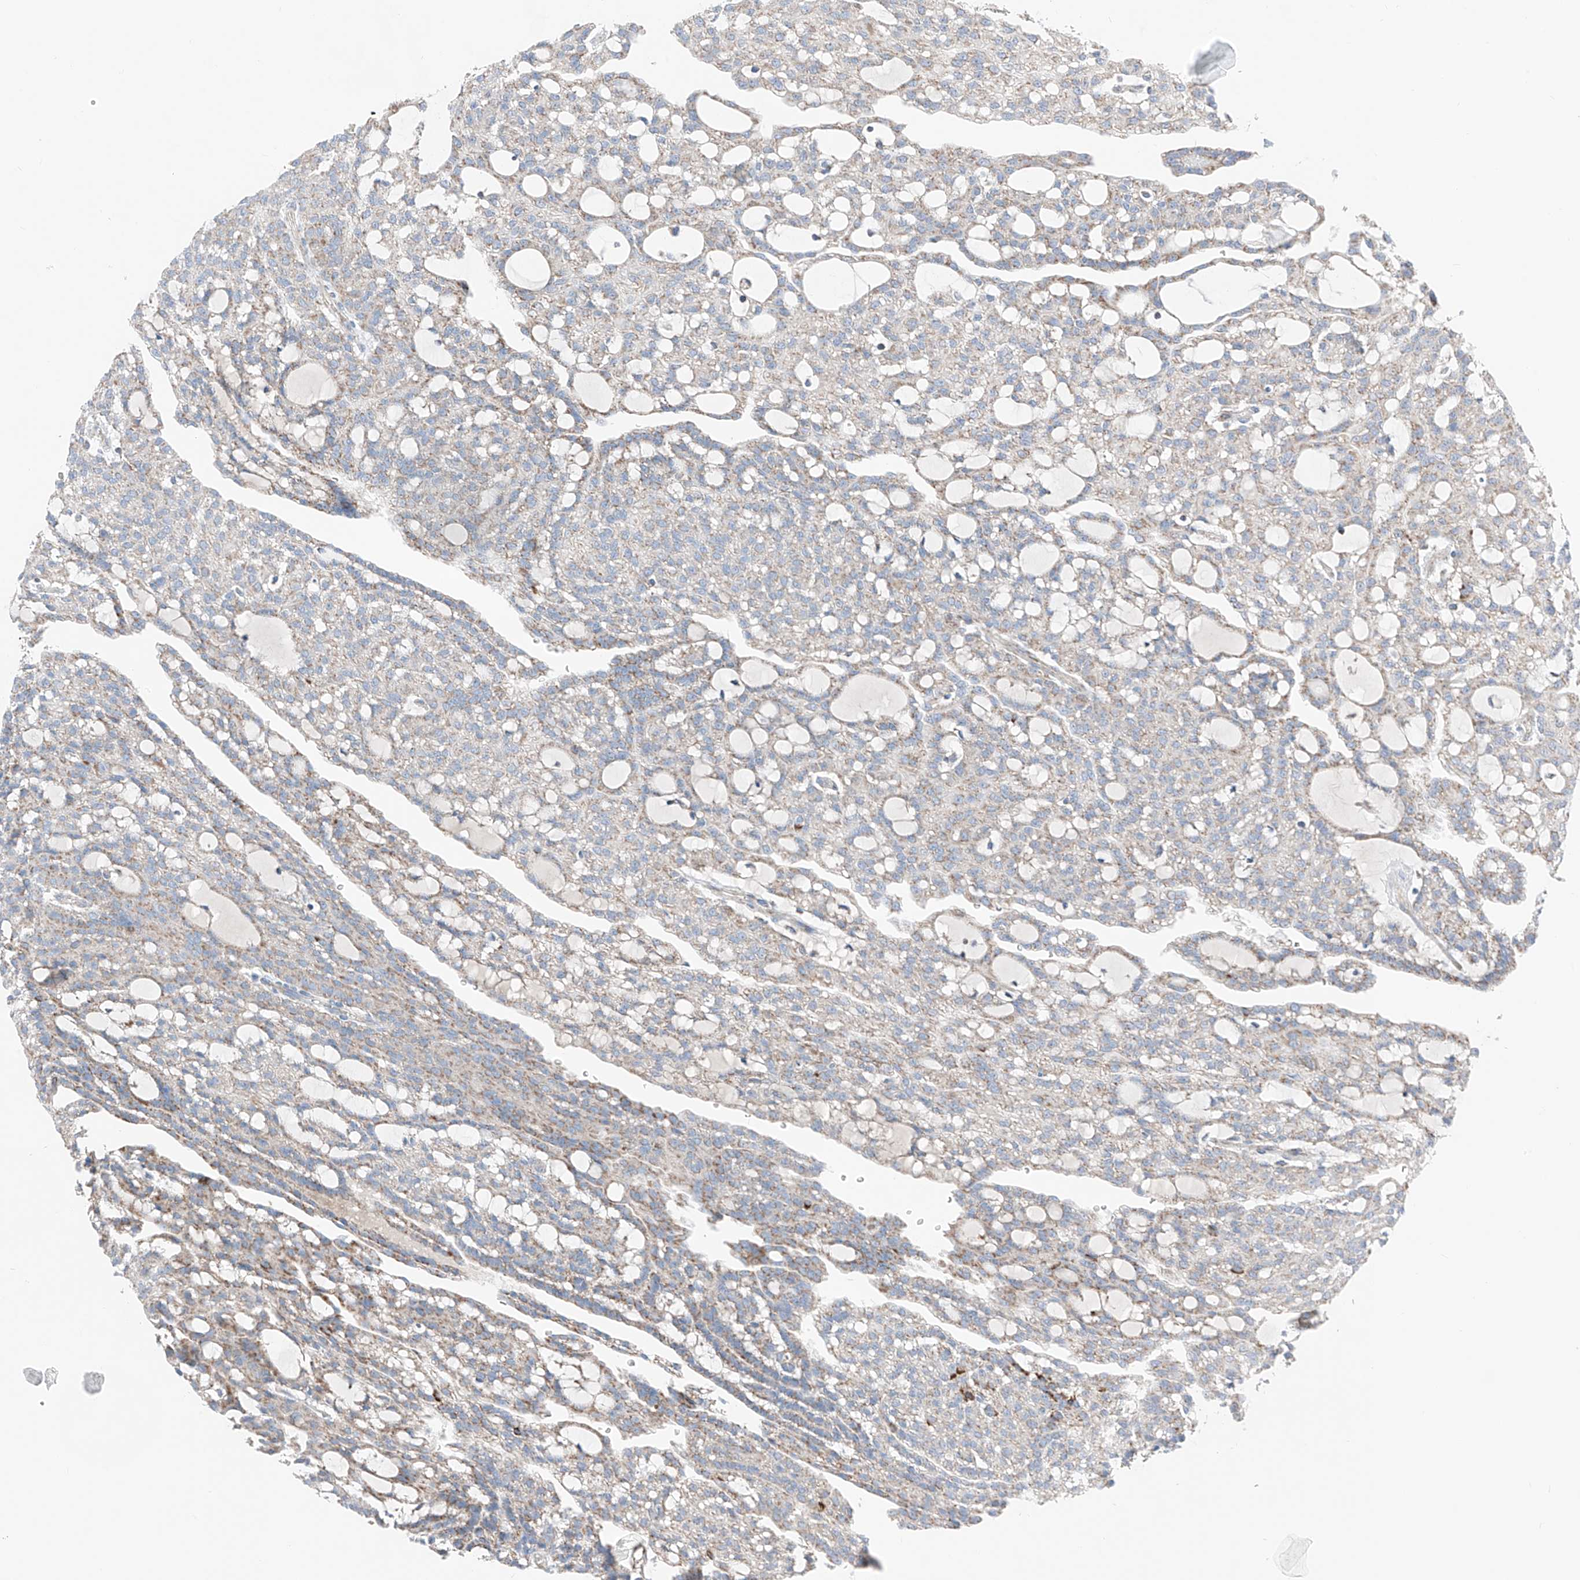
{"staining": {"intensity": "weak", "quantity": ">75%", "location": "cytoplasmic/membranous"}, "tissue": "renal cancer", "cell_type": "Tumor cells", "image_type": "cancer", "snomed": [{"axis": "morphology", "description": "Adenocarcinoma, NOS"}, {"axis": "topography", "description": "Kidney"}], "caption": "Immunohistochemical staining of human renal adenocarcinoma reveals low levels of weak cytoplasmic/membranous protein expression in approximately >75% of tumor cells.", "gene": "MRAP", "patient": {"sex": "male", "age": 63}}